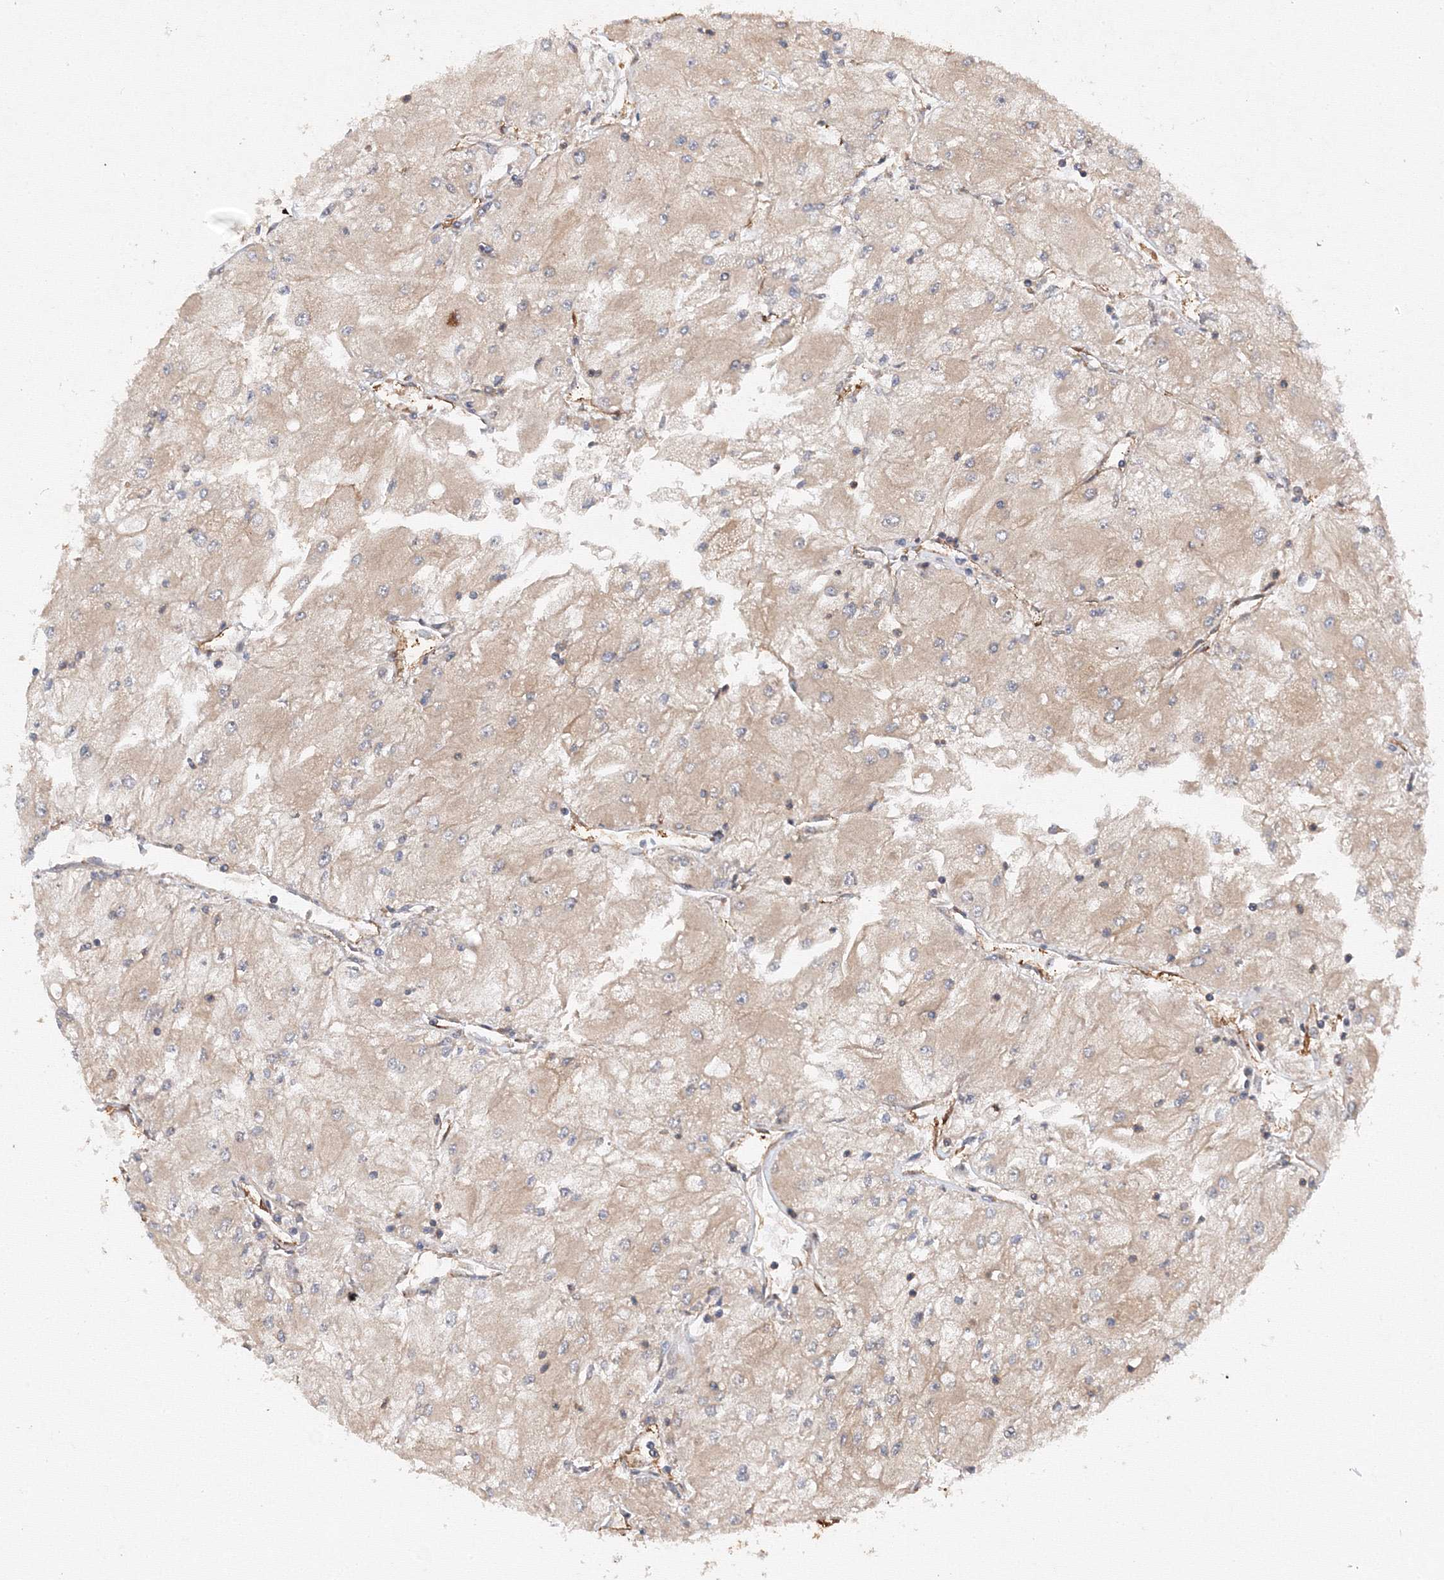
{"staining": {"intensity": "weak", "quantity": "<25%", "location": "cytoplasmic/membranous"}, "tissue": "renal cancer", "cell_type": "Tumor cells", "image_type": "cancer", "snomed": [{"axis": "morphology", "description": "Adenocarcinoma, NOS"}, {"axis": "topography", "description": "Kidney"}], "caption": "A photomicrograph of human renal adenocarcinoma is negative for staining in tumor cells. Nuclei are stained in blue.", "gene": "DCTD", "patient": {"sex": "male", "age": 80}}